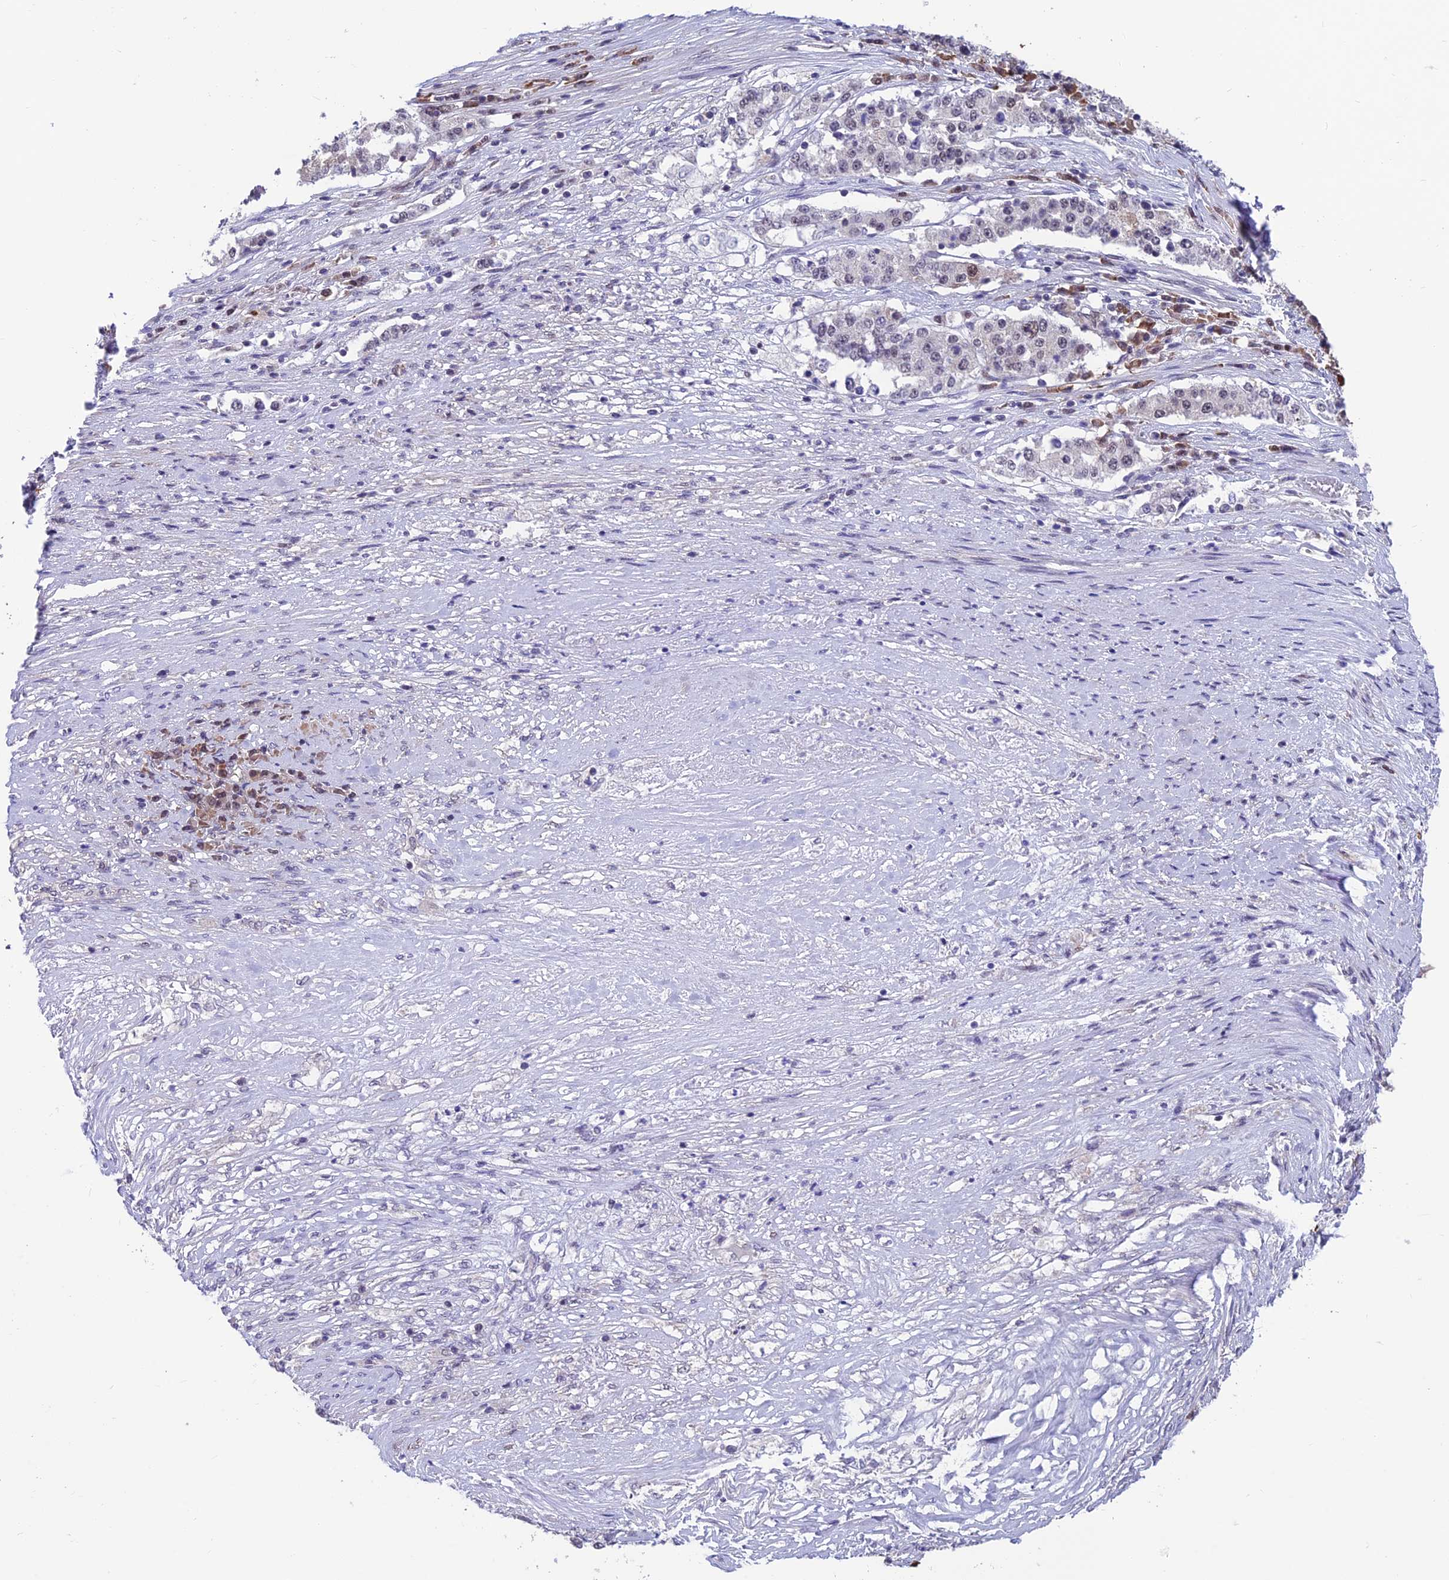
{"staining": {"intensity": "moderate", "quantity": "<25%", "location": "nuclear"}, "tissue": "stomach cancer", "cell_type": "Tumor cells", "image_type": "cancer", "snomed": [{"axis": "morphology", "description": "Adenocarcinoma, NOS"}, {"axis": "topography", "description": "Stomach"}], "caption": "Brown immunohistochemical staining in human stomach adenocarcinoma demonstrates moderate nuclear expression in approximately <25% of tumor cells.", "gene": "KIAA1191", "patient": {"sex": "male", "age": 59}}